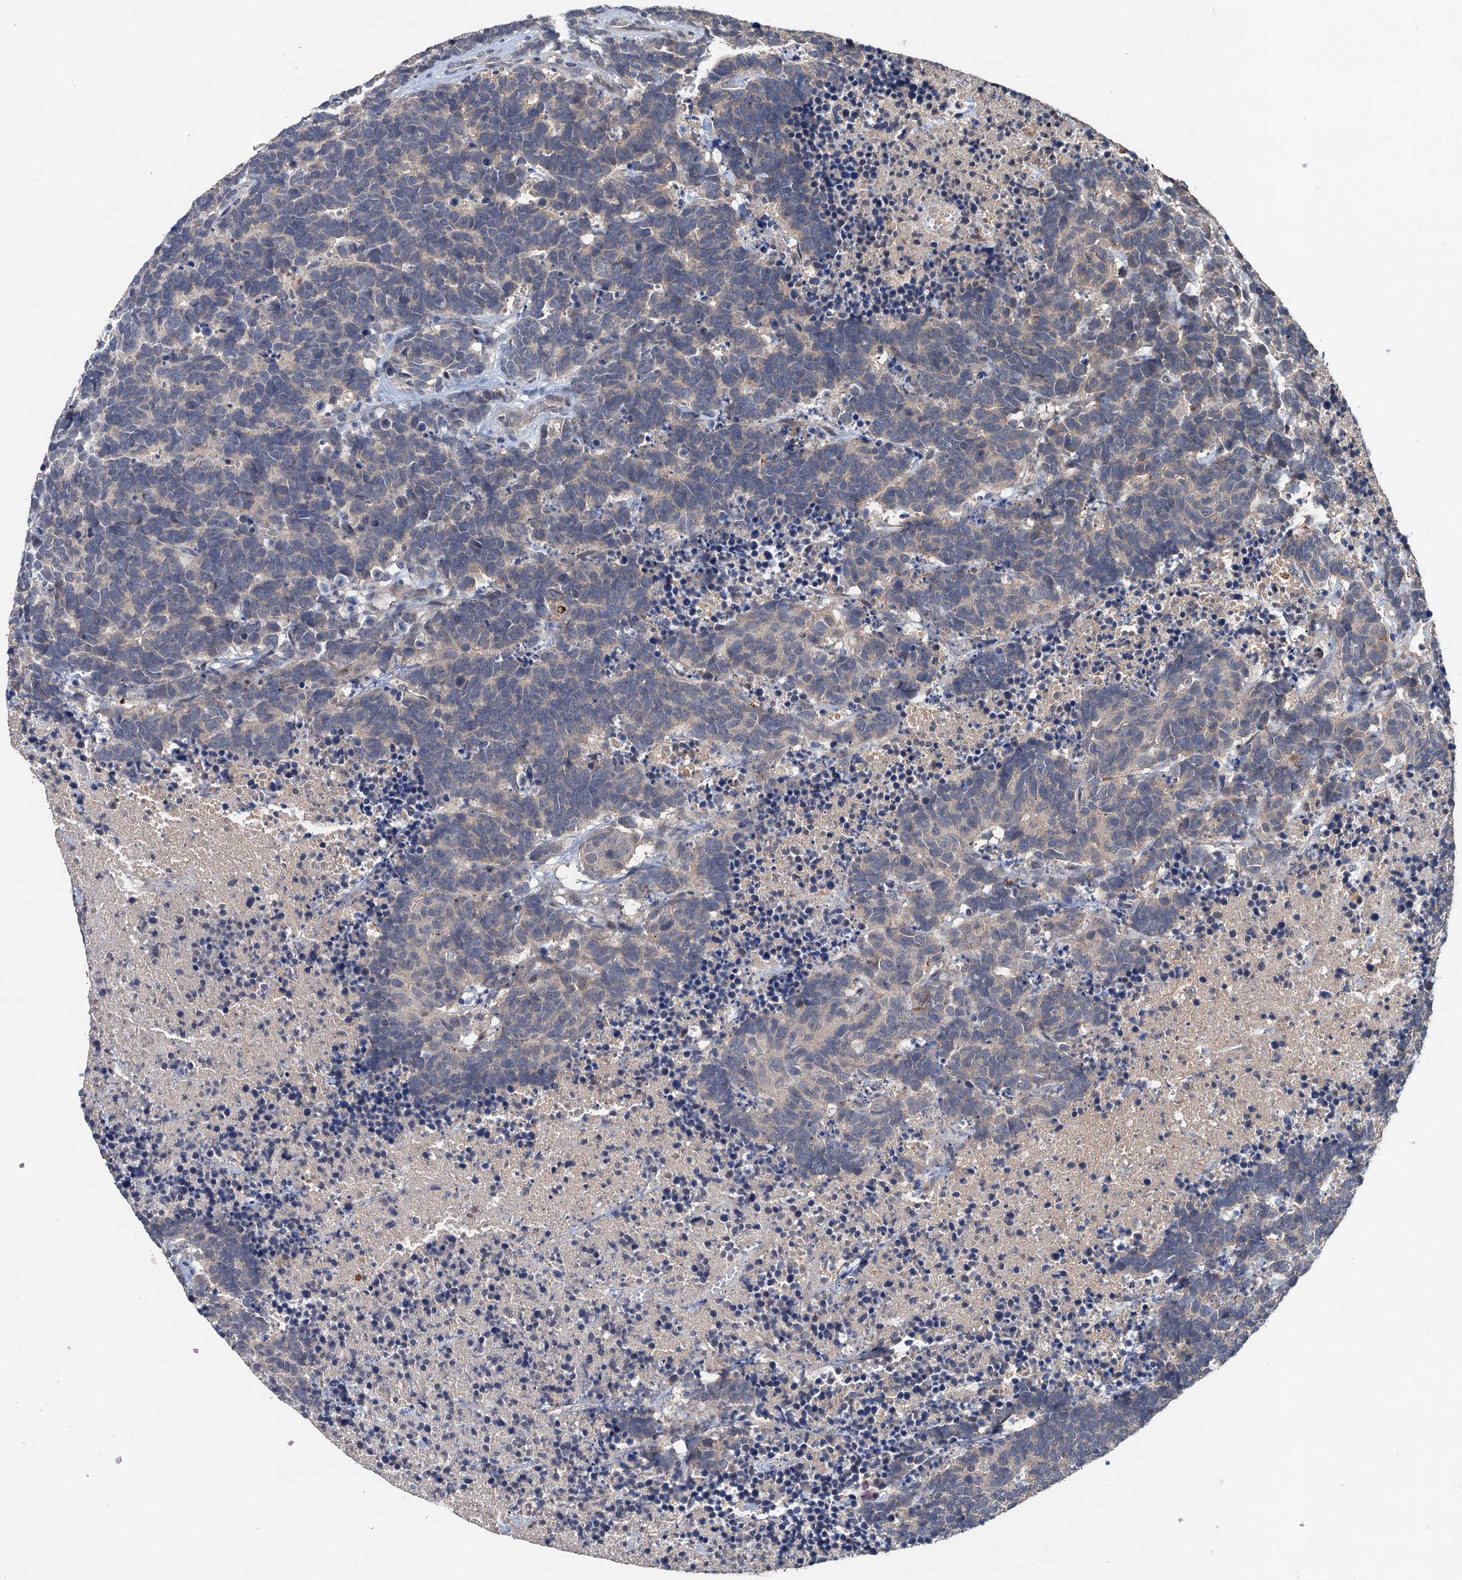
{"staining": {"intensity": "weak", "quantity": "<25%", "location": "cytoplasmic/membranous"}, "tissue": "carcinoid", "cell_type": "Tumor cells", "image_type": "cancer", "snomed": [{"axis": "morphology", "description": "Carcinoma, NOS"}, {"axis": "morphology", "description": "Carcinoid, malignant, NOS"}, {"axis": "topography", "description": "Urinary bladder"}], "caption": "Immunohistochemical staining of human carcinoid displays no significant staining in tumor cells.", "gene": "ZNF438", "patient": {"sex": "male", "age": 57}}